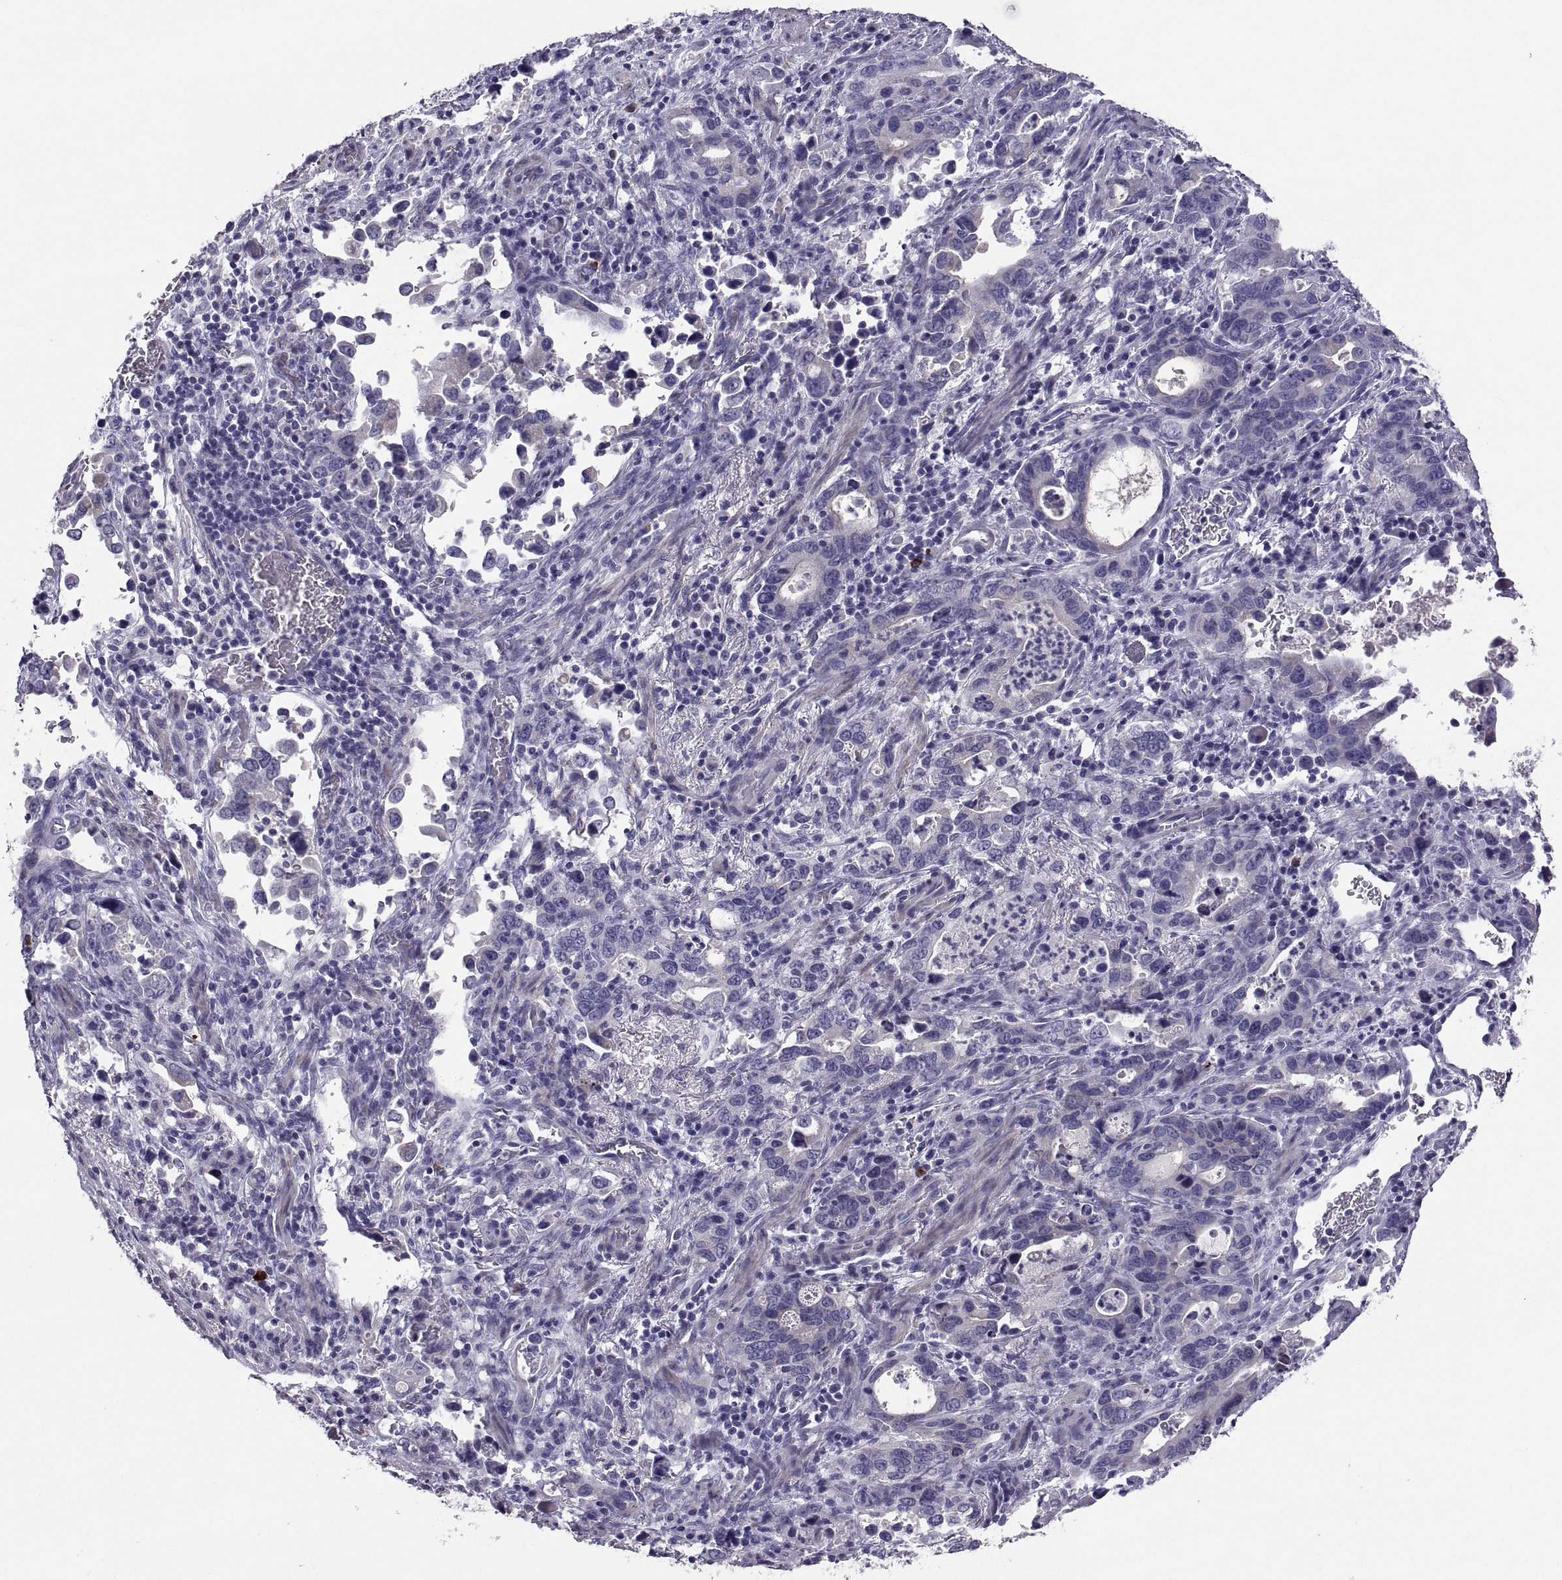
{"staining": {"intensity": "negative", "quantity": "none", "location": "none"}, "tissue": "stomach cancer", "cell_type": "Tumor cells", "image_type": "cancer", "snomed": [{"axis": "morphology", "description": "Adenocarcinoma, NOS"}, {"axis": "topography", "description": "Stomach, upper"}], "caption": "There is no significant positivity in tumor cells of stomach adenocarcinoma.", "gene": "IGSF1", "patient": {"sex": "male", "age": 74}}